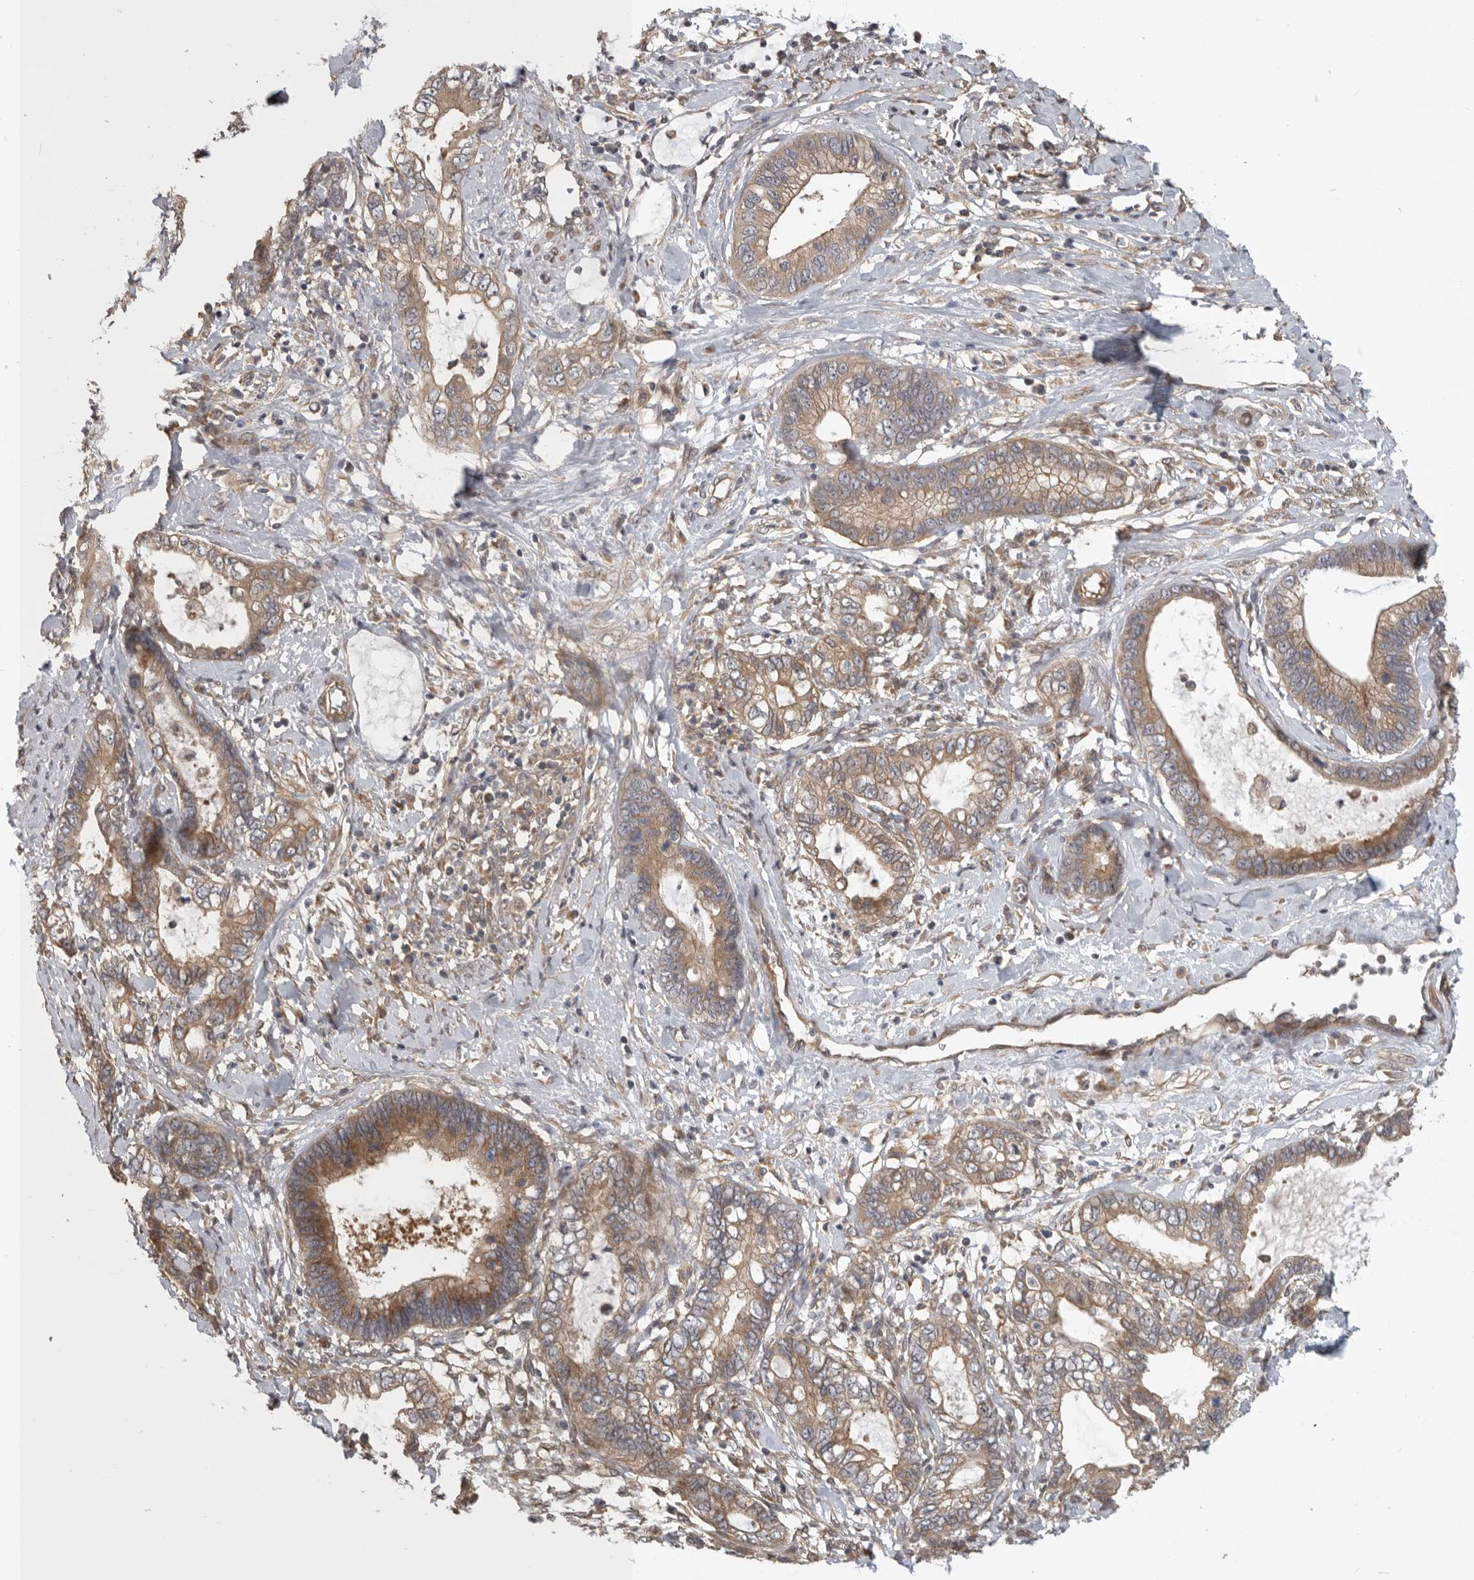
{"staining": {"intensity": "moderate", "quantity": ">75%", "location": "cytoplasmic/membranous"}, "tissue": "cervical cancer", "cell_type": "Tumor cells", "image_type": "cancer", "snomed": [{"axis": "morphology", "description": "Adenocarcinoma, NOS"}, {"axis": "topography", "description": "Cervix"}], "caption": "Human adenocarcinoma (cervical) stained for a protein (brown) displays moderate cytoplasmic/membranous positive staining in approximately >75% of tumor cells.", "gene": "CUEDC1", "patient": {"sex": "female", "age": 44}}